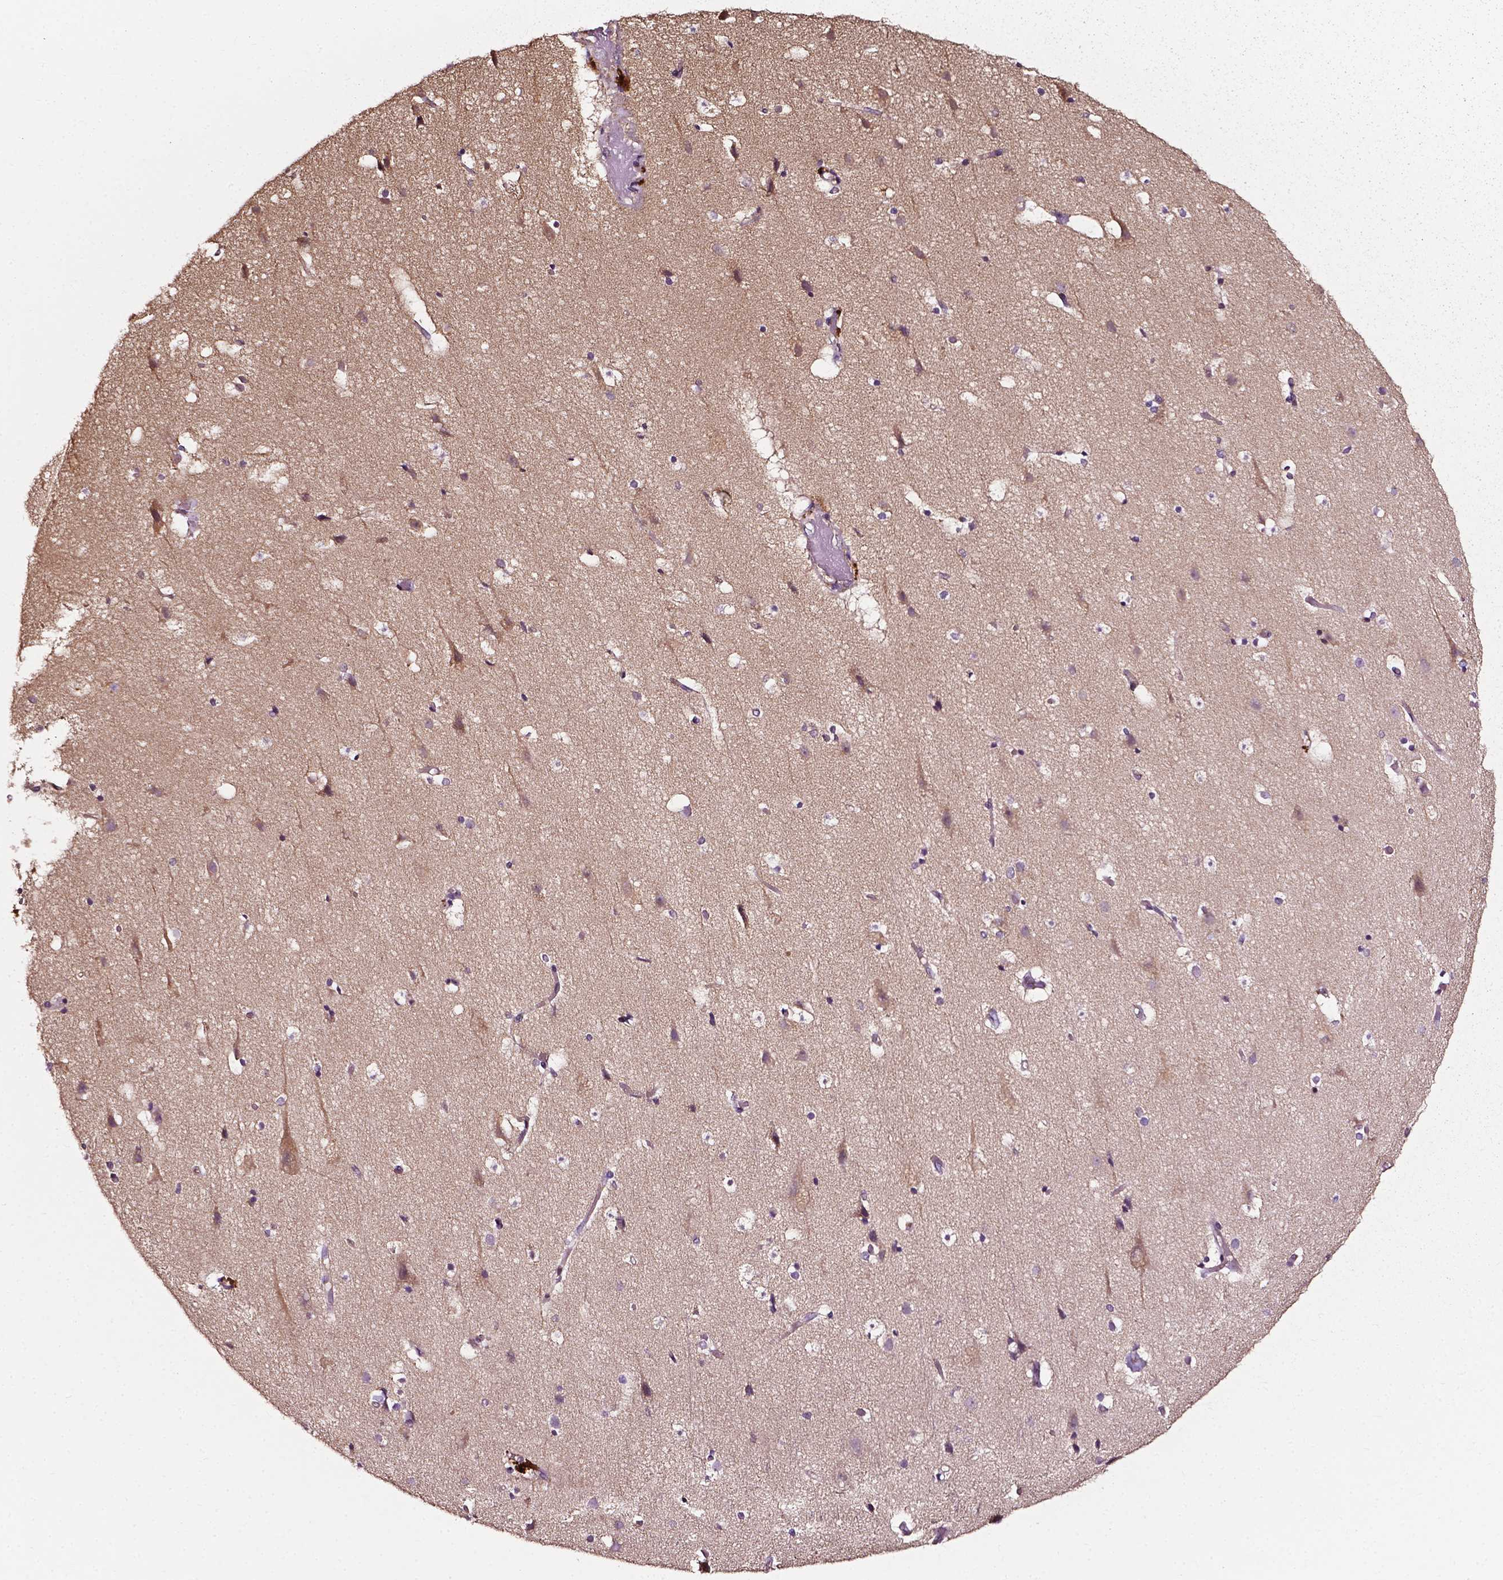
{"staining": {"intensity": "negative", "quantity": "none", "location": "none"}, "tissue": "cerebral cortex", "cell_type": "Endothelial cells", "image_type": "normal", "snomed": [{"axis": "morphology", "description": "Normal tissue, NOS"}, {"axis": "topography", "description": "Cerebral cortex"}], "caption": "DAB immunohistochemical staining of benign cerebral cortex displays no significant expression in endothelial cells. (Stains: DAB (3,3'-diaminobenzidine) immunohistochemistry (IHC) with hematoxylin counter stain, Microscopy: brightfield microscopy at high magnification).", "gene": "ATG16L1", "patient": {"sex": "female", "age": 52}}